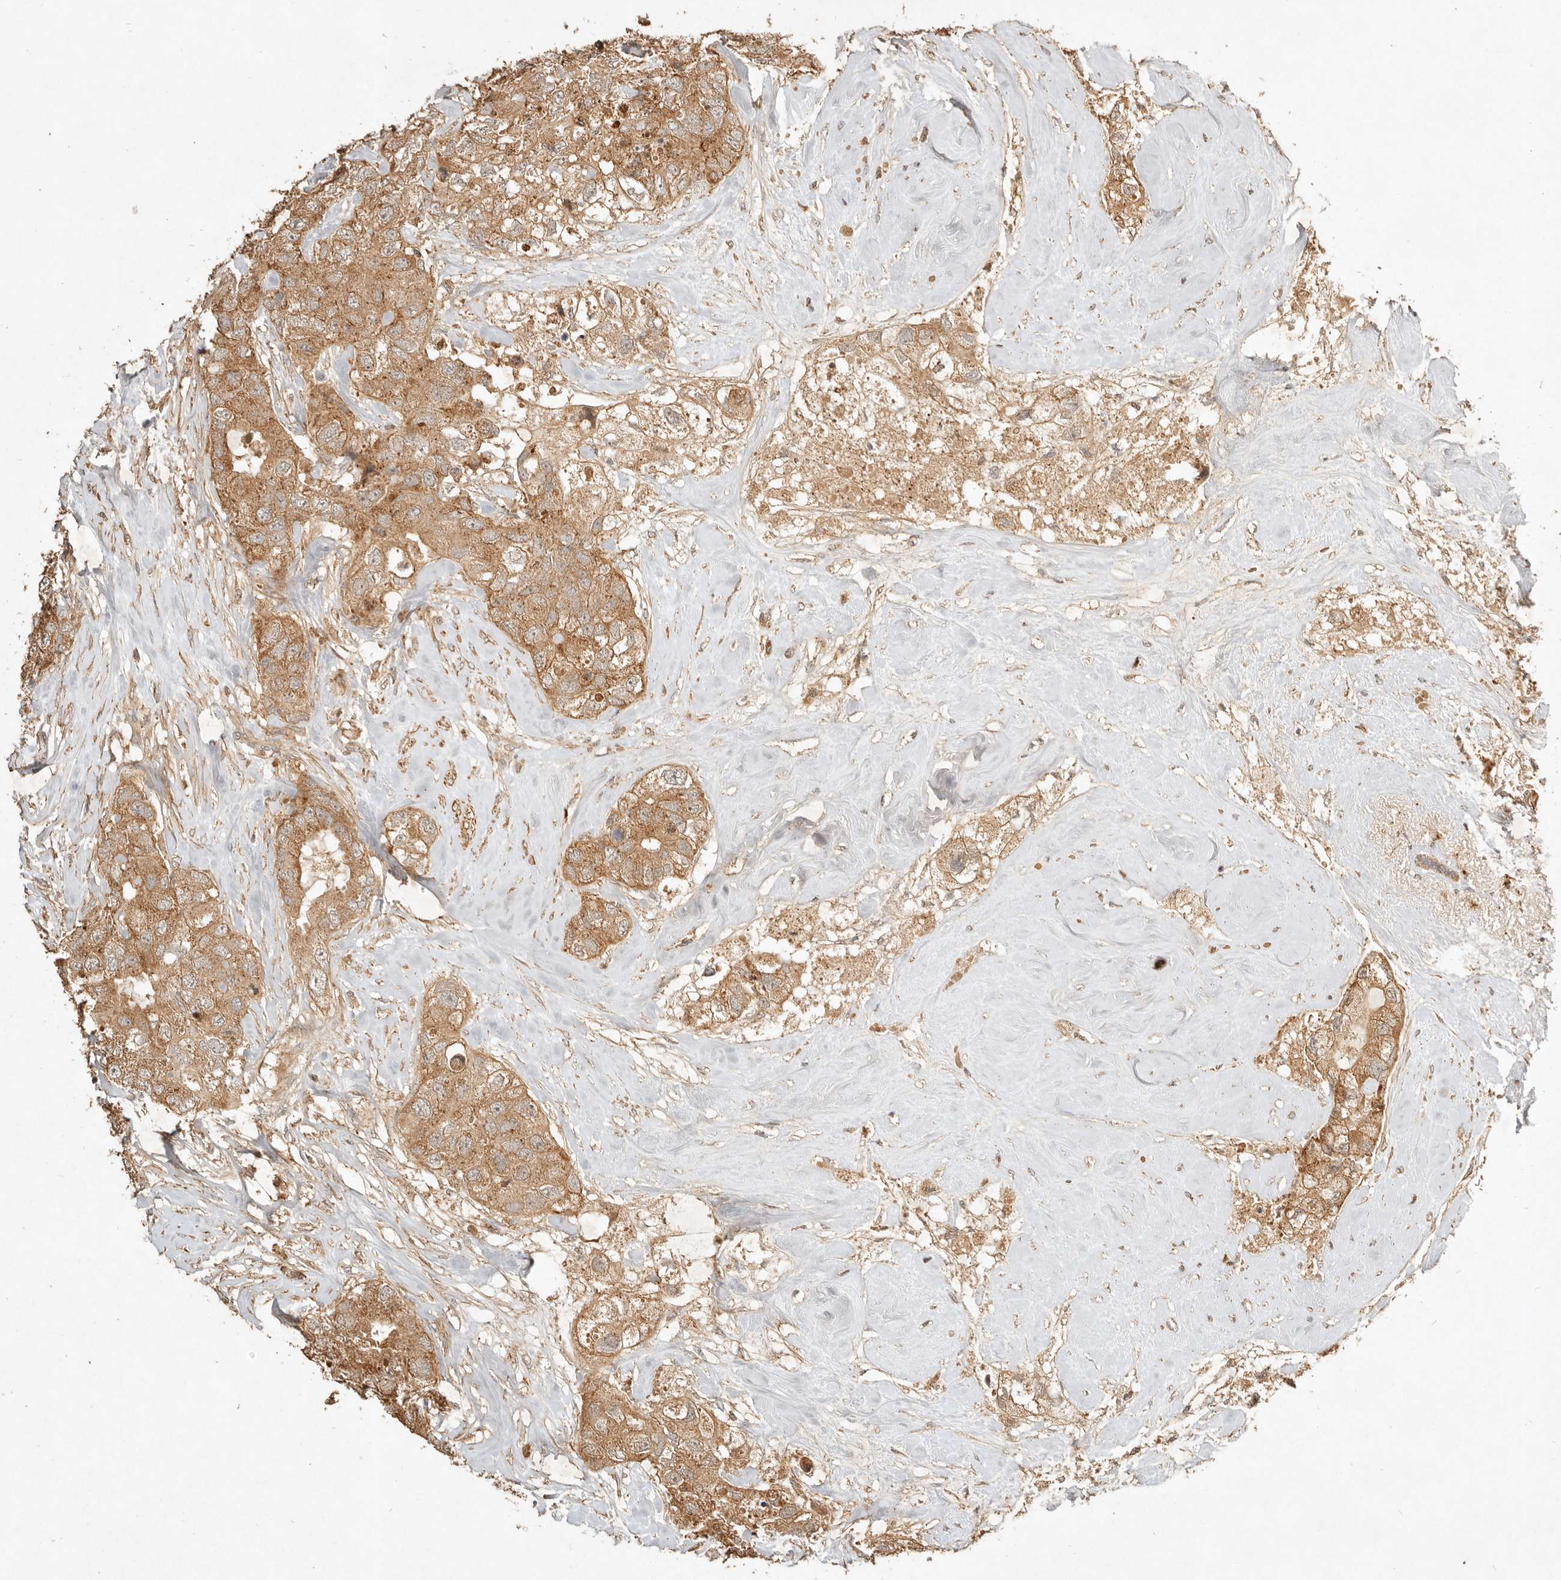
{"staining": {"intensity": "moderate", "quantity": ">75%", "location": "cytoplasmic/membranous"}, "tissue": "breast cancer", "cell_type": "Tumor cells", "image_type": "cancer", "snomed": [{"axis": "morphology", "description": "Duct carcinoma"}, {"axis": "topography", "description": "Breast"}], "caption": "Breast cancer stained with a brown dye displays moderate cytoplasmic/membranous positive expression in about >75% of tumor cells.", "gene": "CLEC4C", "patient": {"sex": "female", "age": 62}}